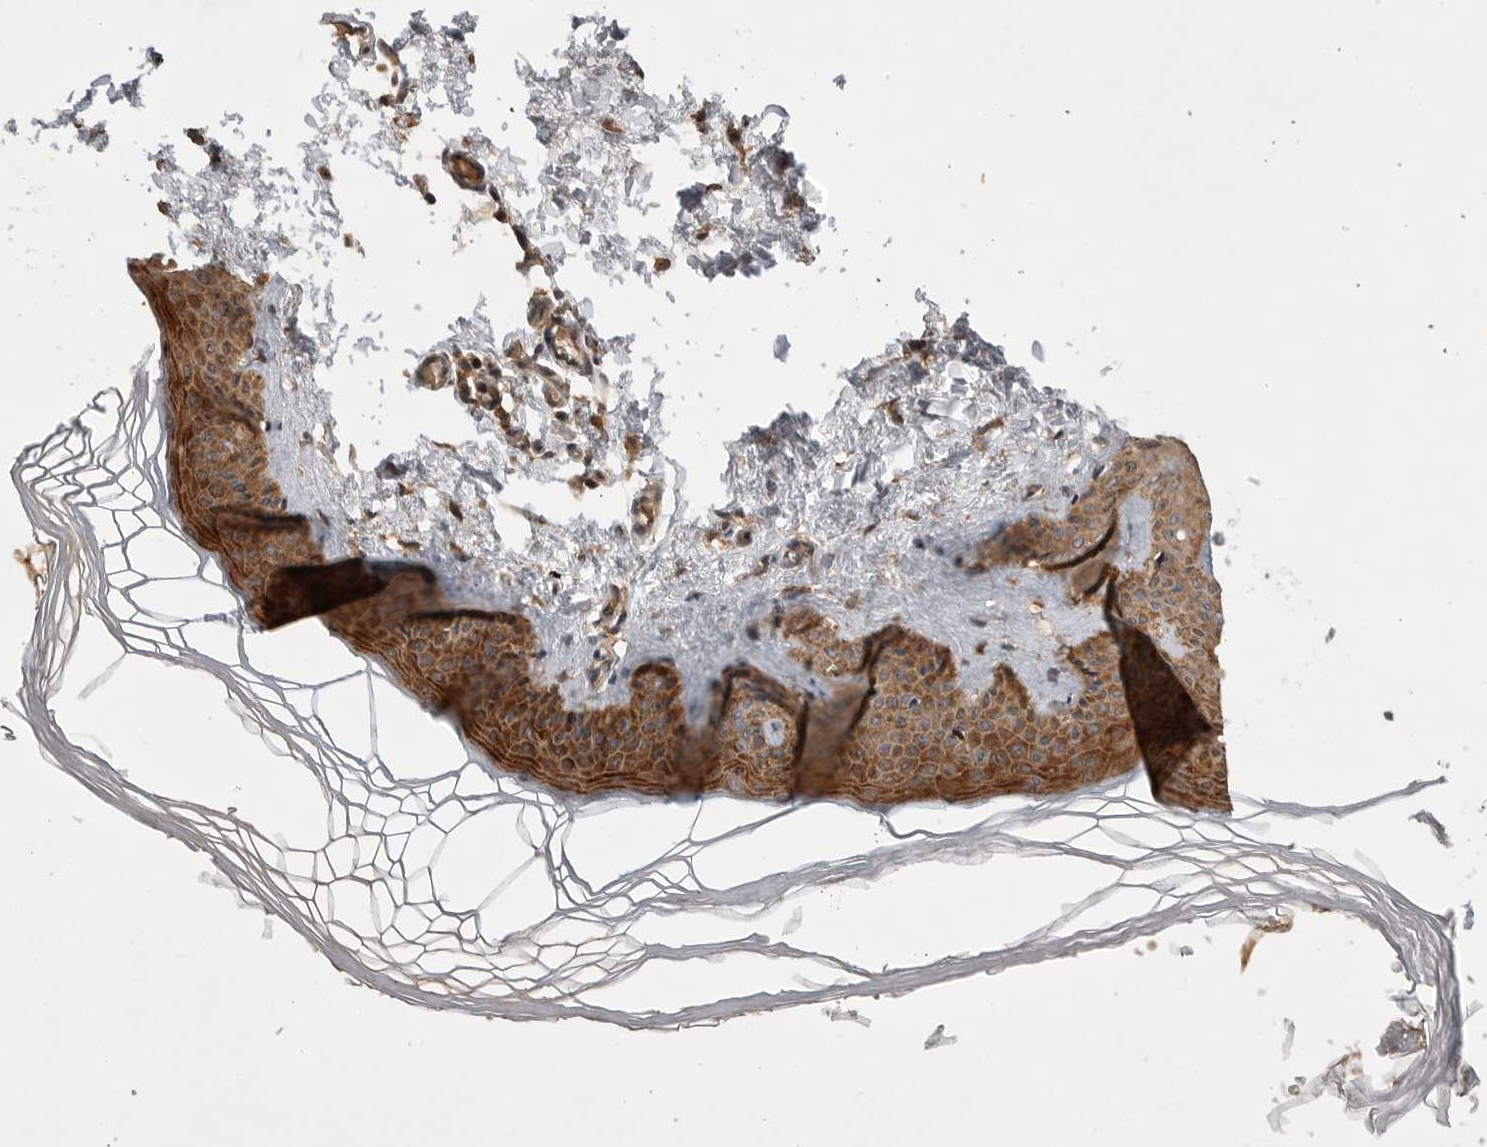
{"staining": {"intensity": "moderate", "quantity": ">75%", "location": "cytoplasmic/membranous"}, "tissue": "skin", "cell_type": "Fibroblasts", "image_type": "normal", "snomed": [{"axis": "morphology", "description": "Normal tissue, NOS"}, {"axis": "topography", "description": "Skin"}], "caption": "The micrograph exhibits staining of unremarkable skin, revealing moderate cytoplasmic/membranous protein positivity (brown color) within fibroblasts.", "gene": "VN1R4", "patient": {"sex": "female", "age": 27}}